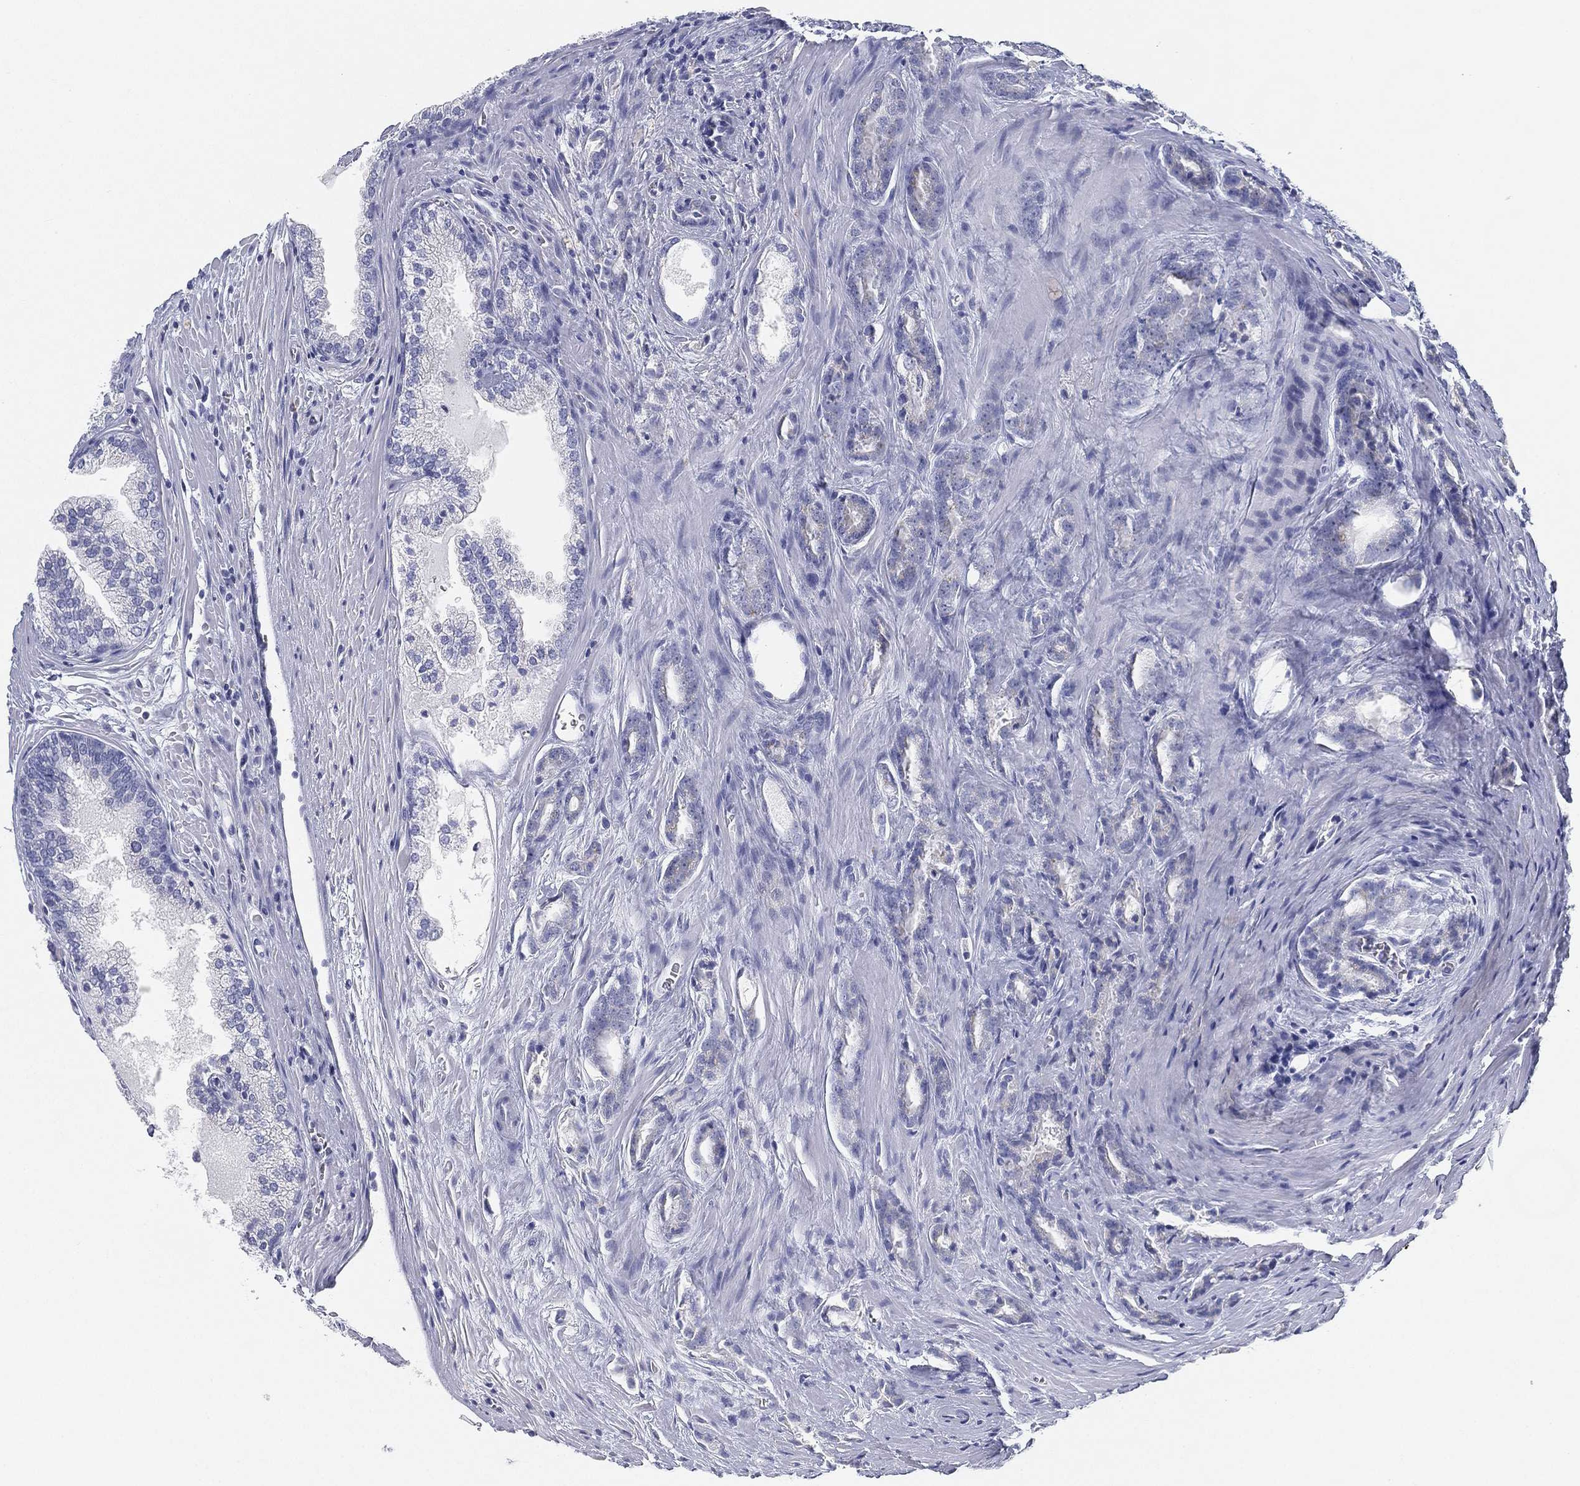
{"staining": {"intensity": "negative", "quantity": "none", "location": "none"}, "tissue": "prostate cancer", "cell_type": "Tumor cells", "image_type": "cancer", "snomed": [{"axis": "morphology", "description": "Adenocarcinoma, NOS"}, {"axis": "morphology", "description": "Adenocarcinoma, High grade"}, {"axis": "topography", "description": "Prostate"}], "caption": "Immunohistochemical staining of prostate cancer (adenocarcinoma (high-grade)) demonstrates no significant positivity in tumor cells.", "gene": "GPR61", "patient": {"sex": "male", "age": 70}}